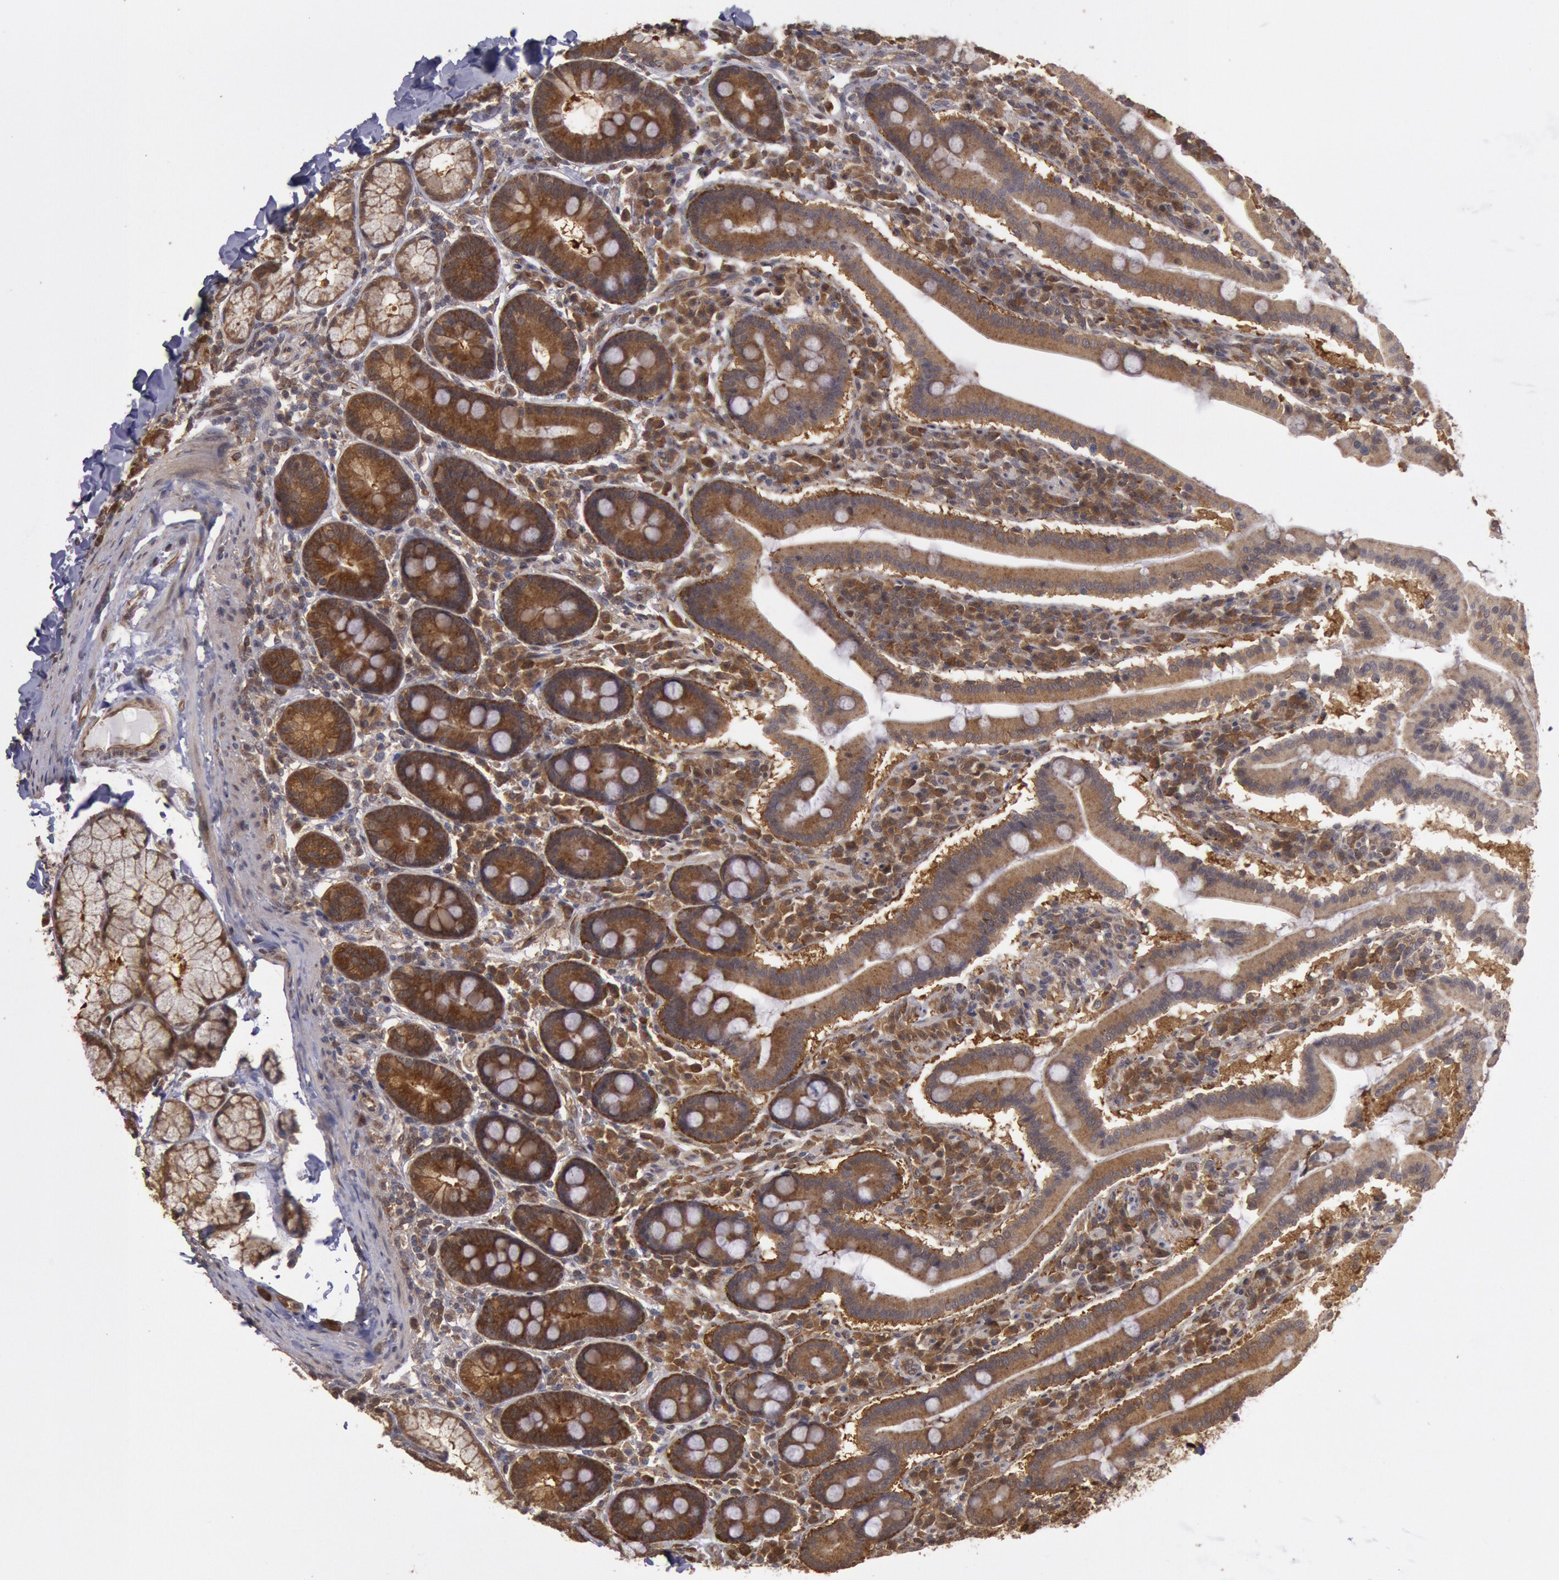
{"staining": {"intensity": "strong", "quantity": ">75%", "location": "cytoplasmic/membranous"}, "tissue": "duodenum", "cell_type": "Glandular cells", "image_type": "normal", "snomed": [{"axis": "morphology", "description": "Normal tissue, NOS"}, {"axis": "topography", "description": "Duodenum"}], "caption": "Protein expression analysis of unremarkable duodenum displays strong cytoplasmic/membranous positivity in approximately >75% of glandular cells. The staining was performed using DAB, with brown indicating positive protein expression. Nuclei are stained blue with hematoxylin.", "gene": "USP14", "patient": {"sex": "male", "age": 50}}